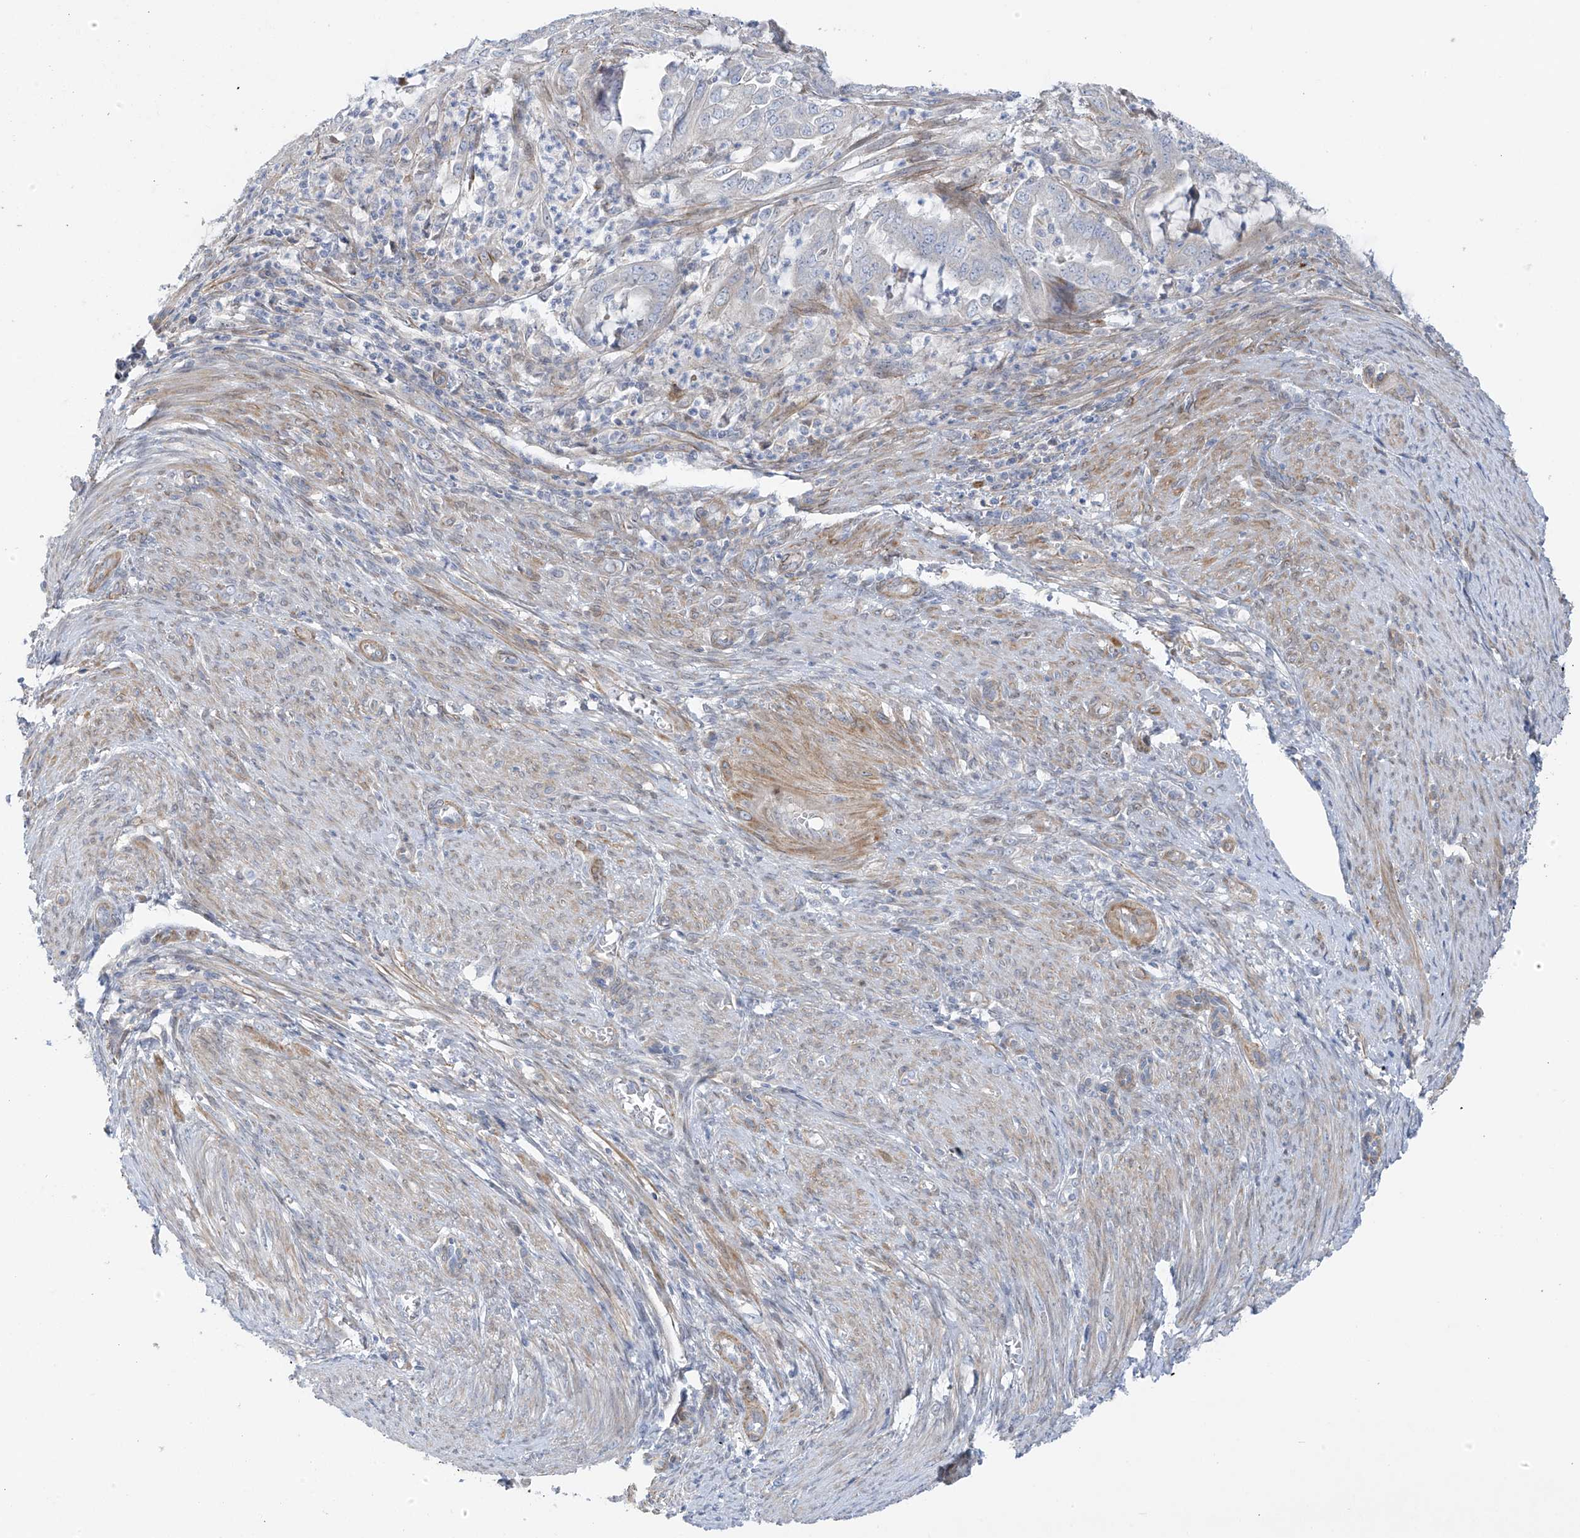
{"staining": {"intensity": "negative", "quantity": "none", "location": "none"}, "tissue": "endometrial cancer", "cell_type": "Tumor cells", "image_type": "cancer", "snomed": [{"axis": "morphology", "description": "Adenocarcinoma, NOS"}, {"axis": "topography", "description": "Endometrium"}], "caption": "Immunohistochemistry image of human adenocarcinoma (endometrial) stained for a protein (brown), which shows no staining in tumor cells.", "gene": "ZNF641", "patient": {"sex": "female", "age": 51}}